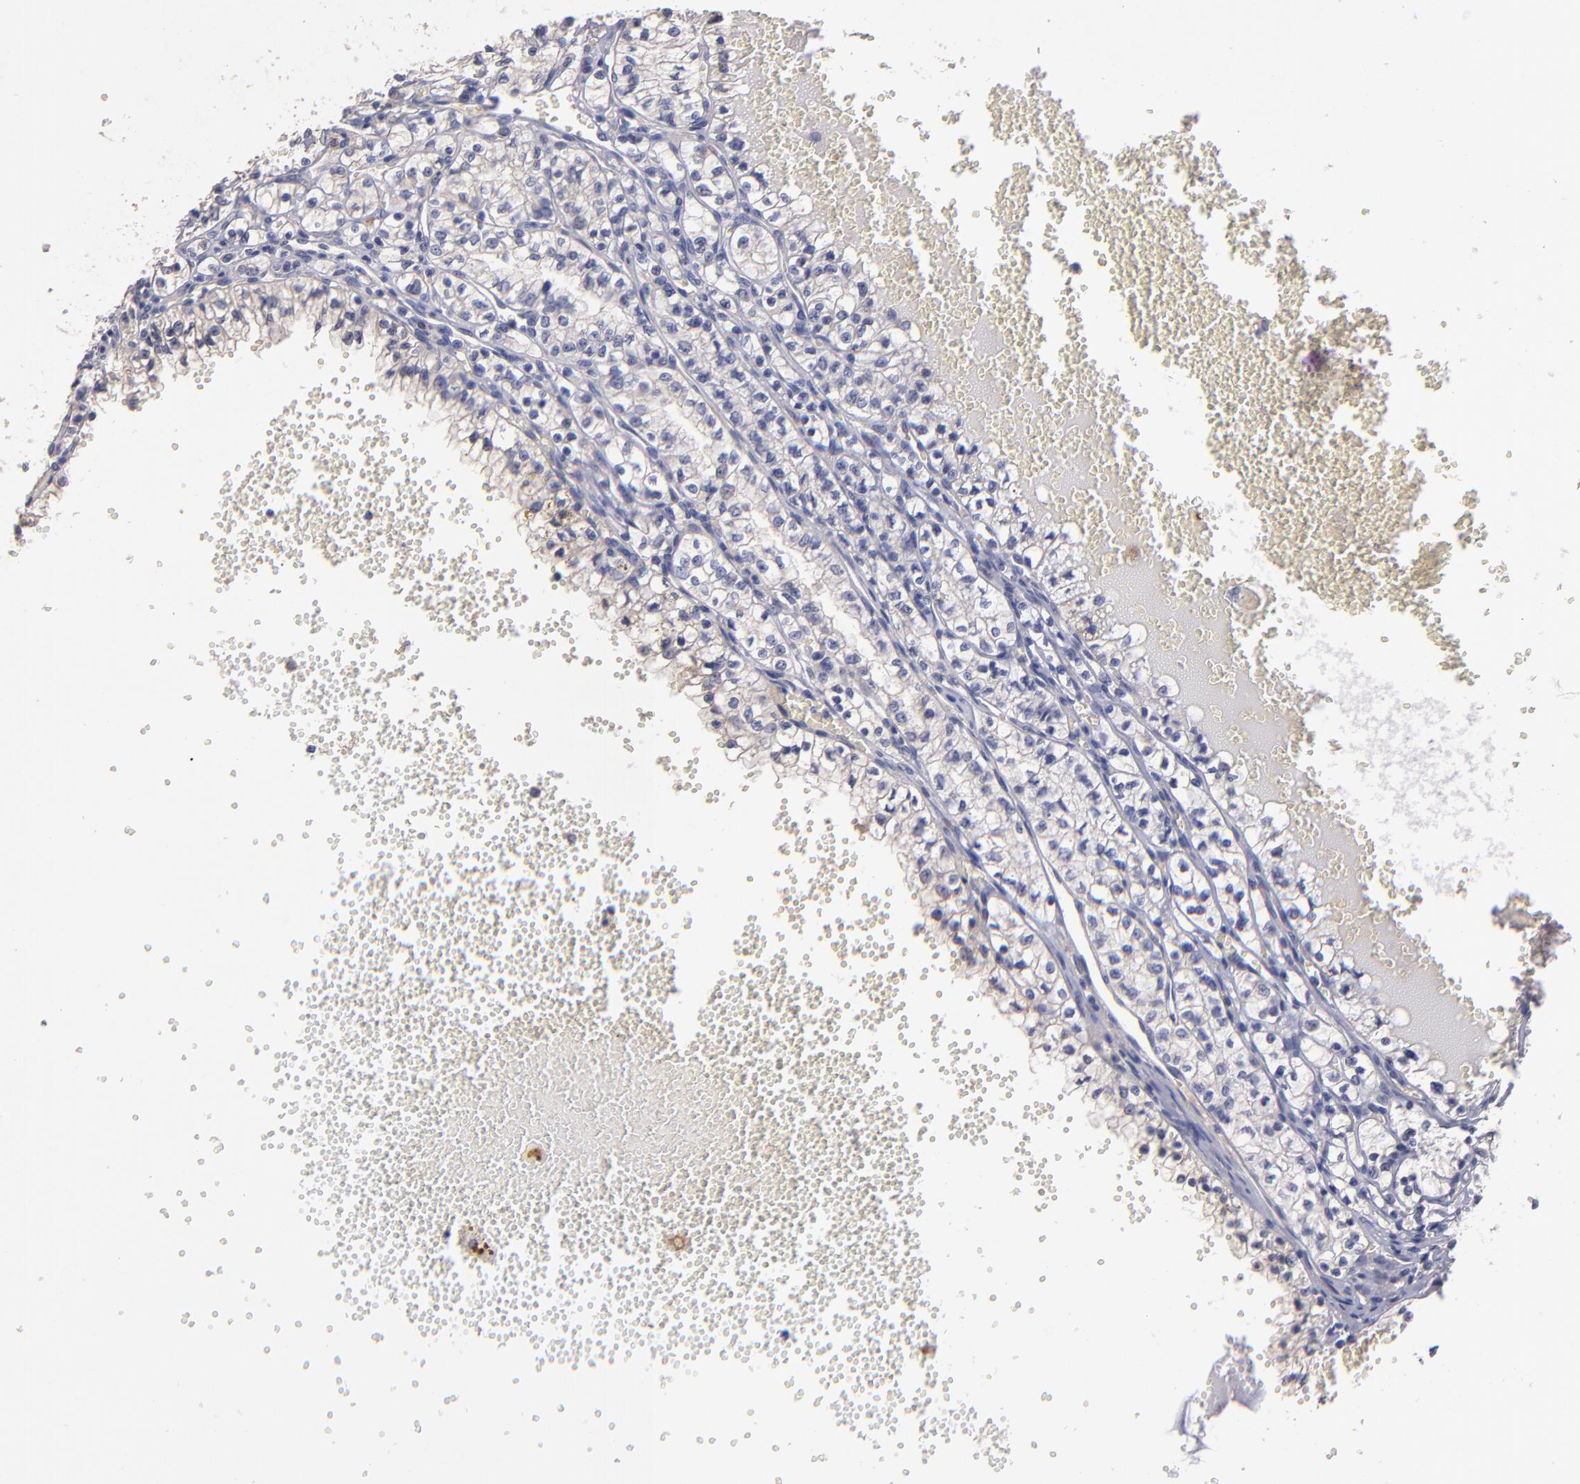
{"staining": {"intensity": "negative", "quantity": "none", "location": "none"}, "tissue": "renal cancer", "cell_type": "Tumor cells", "image_type": "cancer", "snomed": [{"axis": "morphology", "description": "Adenocarcinoma, NOS"}, {"axis": "topography", "description": "Kidney"}], "caption": "DAB immunohistochemical staining of adenocarcinoma (renal) displays no significant positivity in tumor cells.", "gene": "MAGEE1", "patient": {"sex": "male", "age": 61}}